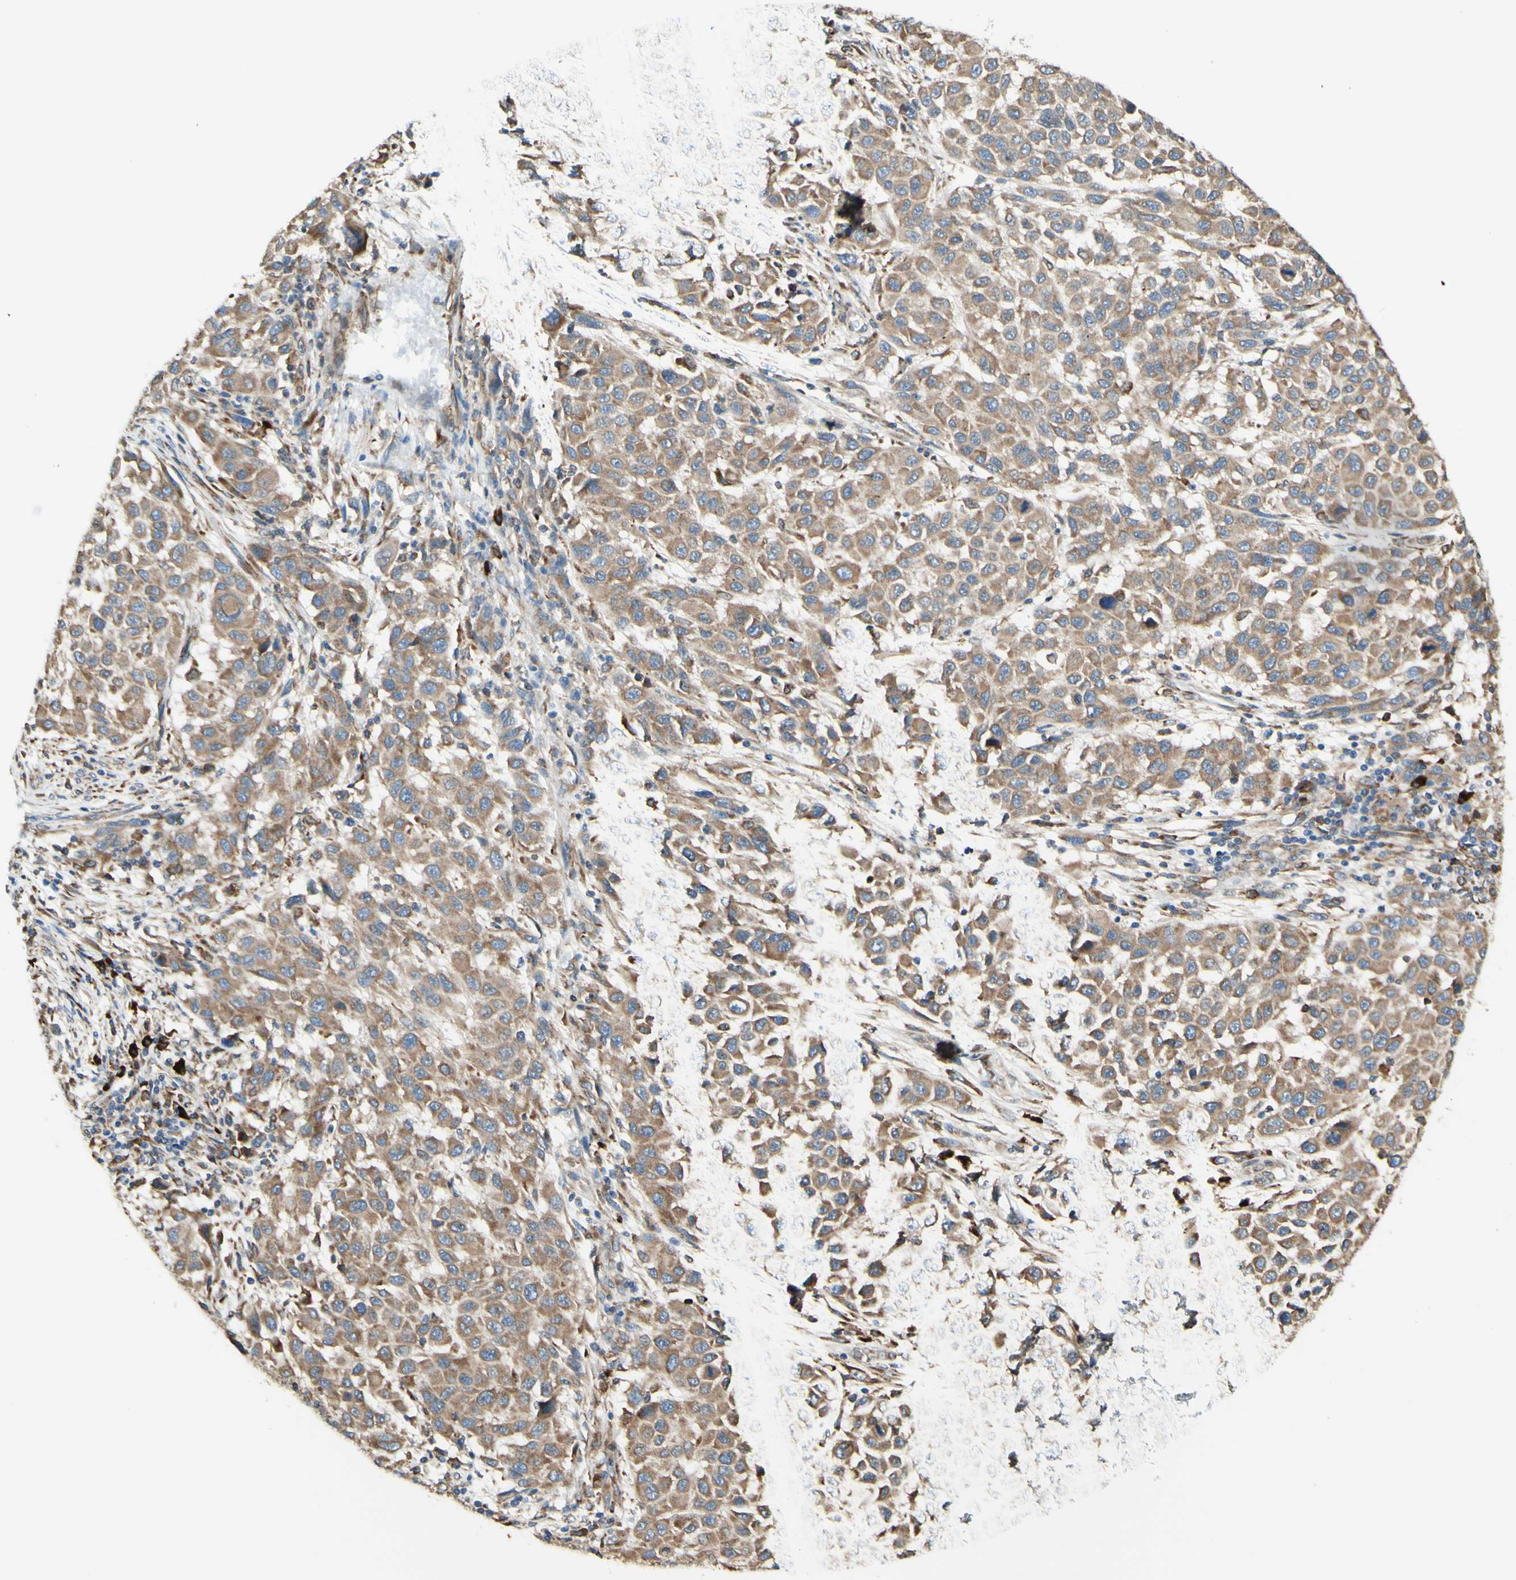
{"staining": {"intensity": "moderate", "quantity": ">75%", "location": "cytoplasmic/membranous"}, "tissue": "melanoma", "cell_type": "Tumor cells", "image_type": "cancer", "snomed": [{"axis": "morphology", "description": "Malignant melanoma, Metastatic site"}, {"axis": "topography", "description": "Lymph node"}], "caption": "The image displays staining of malignant melanoma (metastatic site), revealing moderate cytoplasmic/membranous protein positivity (brown color) within tumor cells.", "gene": "DNAJB11", "patient": {"sex": "male", "age": 61}}